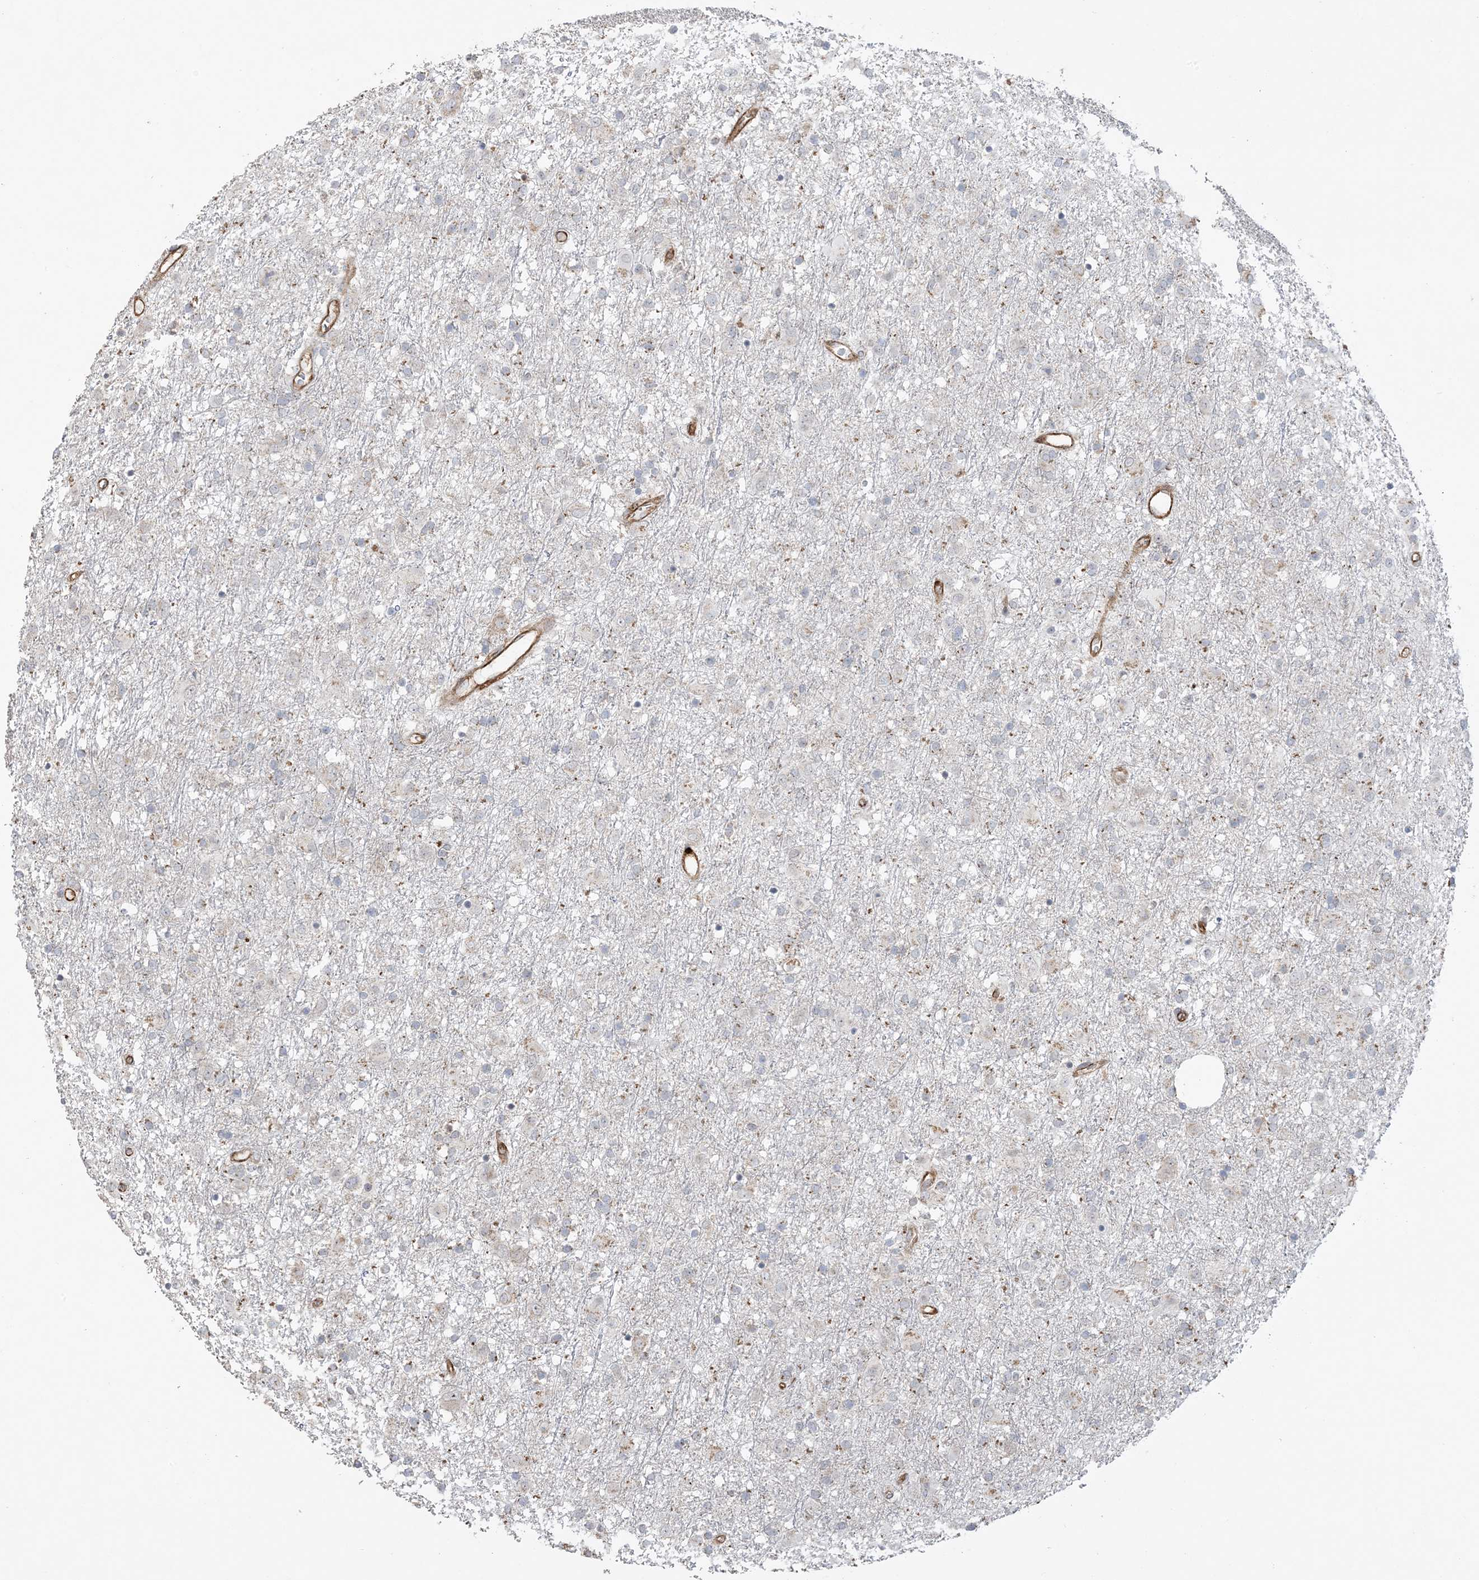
{"staining": {"intensity": "negative", "quantity": "none", "location": "none"}, "tissue": "glioma", "cell_type": "Tumor cells", "image_type": "cancer", "snomed": [{"axis": "morphology", "description": "Glioma, malignant, Low grade"}, {"axis": "topography", "description": "Brain"}], "caption": "Immunohistochemistry (IHC) of human glioma reveals no staining in tumor cells.", "gene": "AGA", "patient": {"sex": "male", "age": 65}}